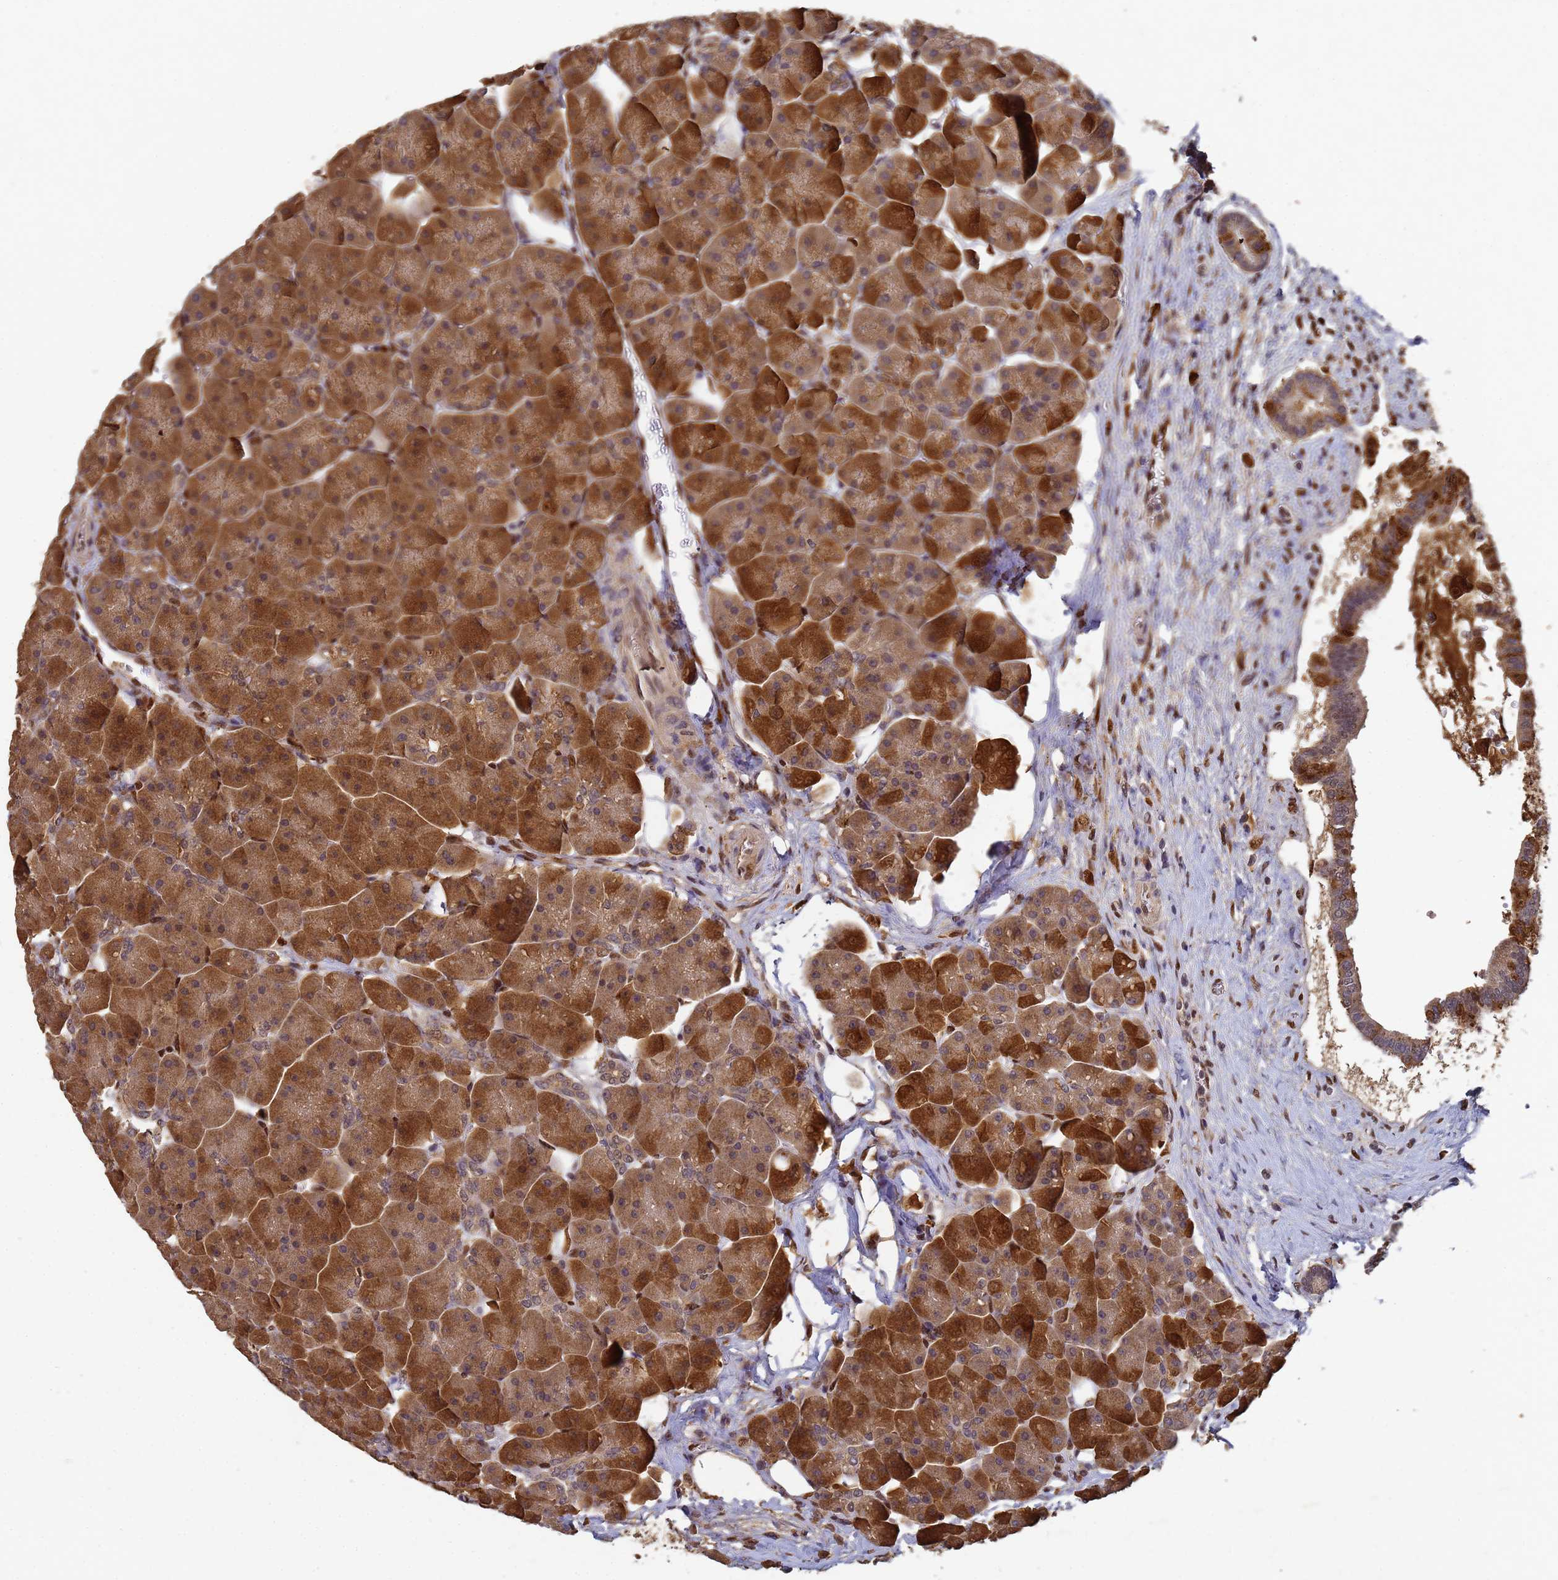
{"staining": {"intensity": "strong", "quantity": ">75%", "location": "cytoplasmic/membranous"}, "tissue": "pancreas", "cell_type": "Exocrine glandular cells", "image_type": "normal", "snomed": [{"axis": "morphology", "description": "Normal tissue, NOS"}, {"axis": "topography", "description": "Pancreas"}], "caption": "This photomicrograph displays IHC staining of normal human pancreas, with high strong cytoplasmic/membranous expression in approximately >75% of exocrine glandular cells.", "gene": "SECISBP2", "patient": {"sex": "male", "age": 66}}